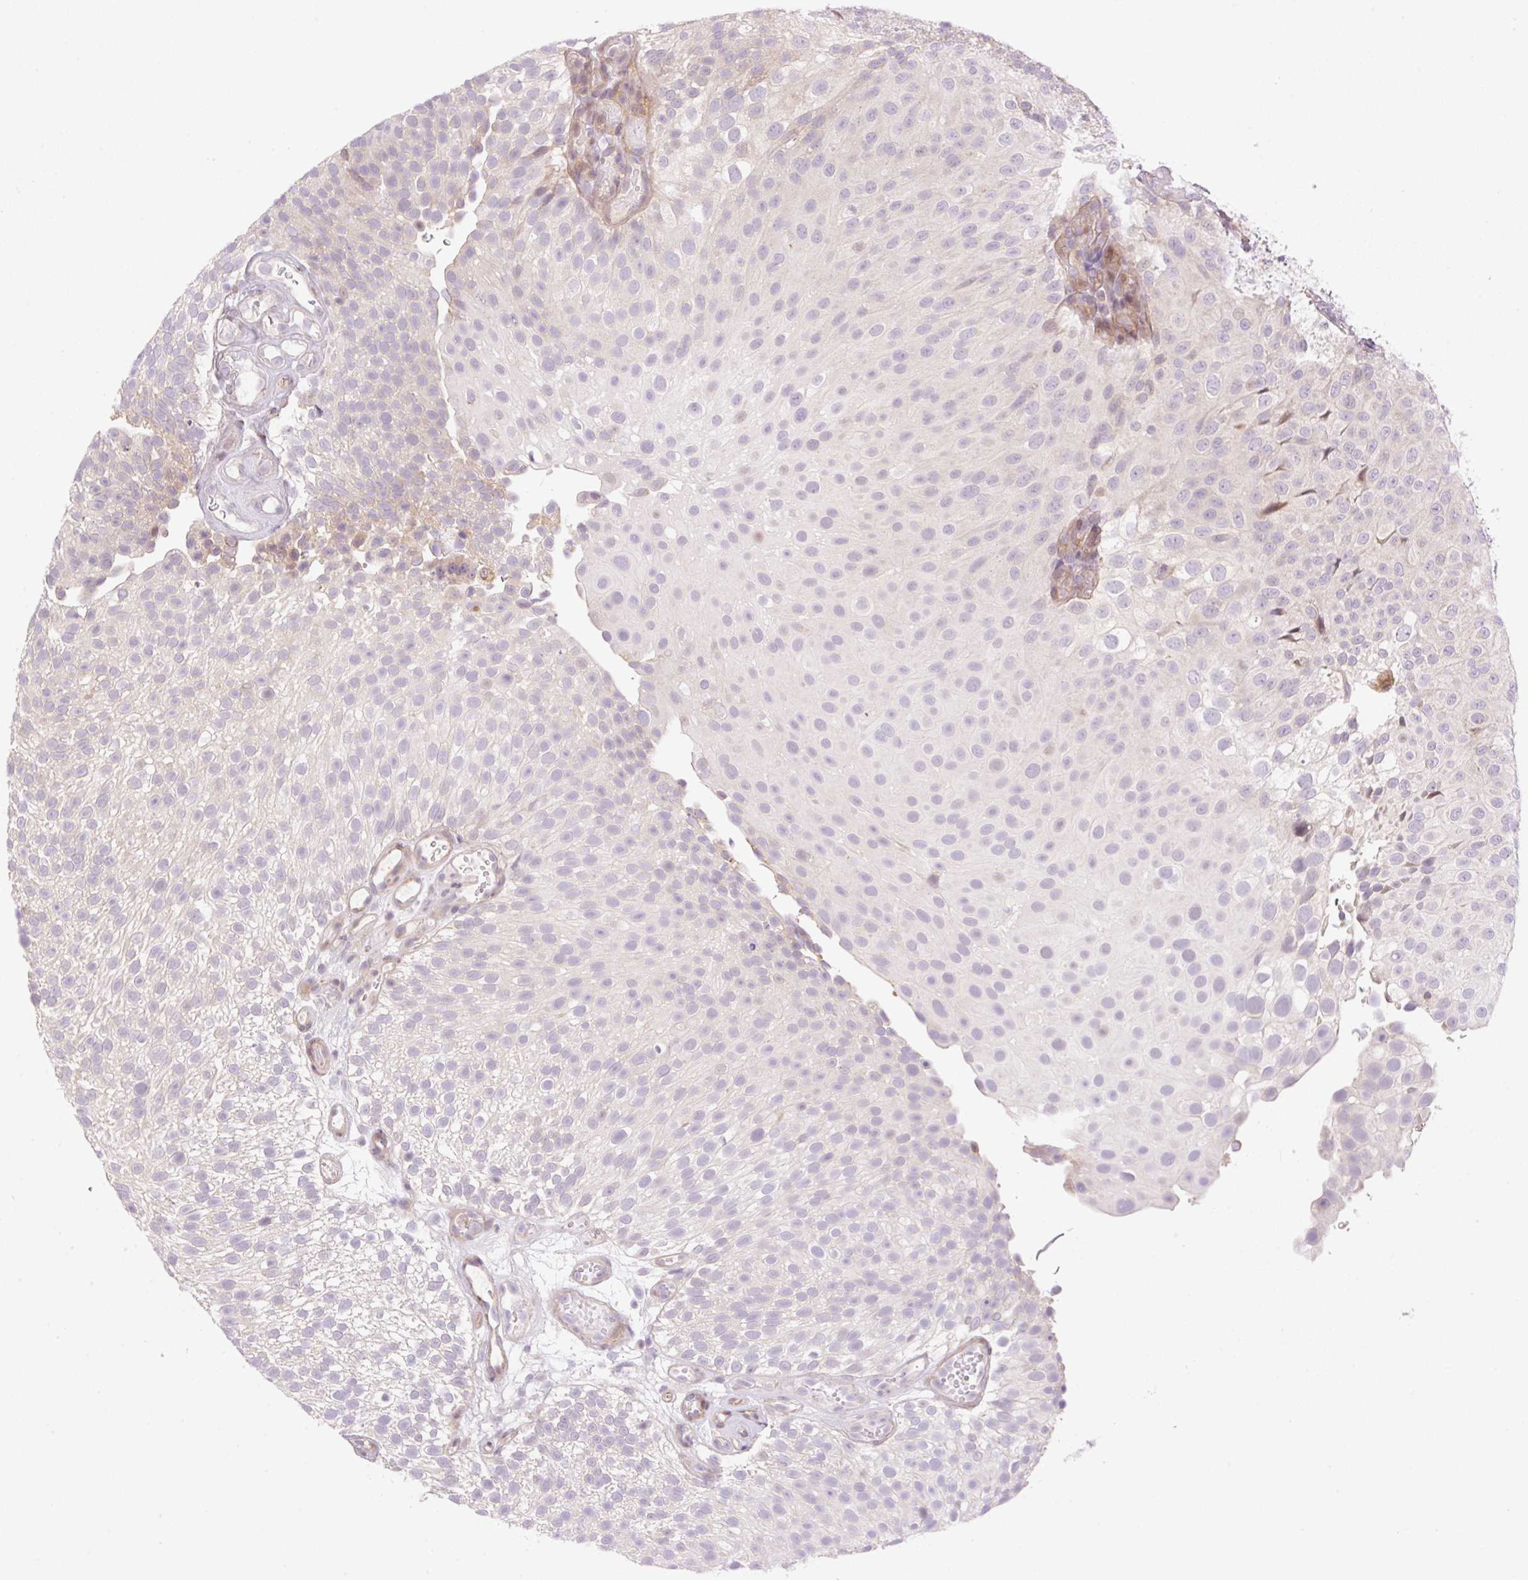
{"staining": {"intensity": "negative", "quantity": "none", "location": "none"}, "tissue": "urothelial cancer", "cell_type": "Tumor cells", "image_type": "cancer", "snomed": [{"axis": "morphology", "description": "Urothelial carcinoma, Low grade"}, {"axis": "topography", "description": "Urinary bladder"}], "caption": "Immunohistochemistry photomicrograph of neoplastic tissue: urothelial carcinoma (low-grade) stained with DAB (3,3'-diaminobenzidine) shows no significant protein staining in tumor cells. (IHC, brightfield microscopy, high magnification).", "gene": "ZNF394", "patient": {"sex": "male", "age": 78}}